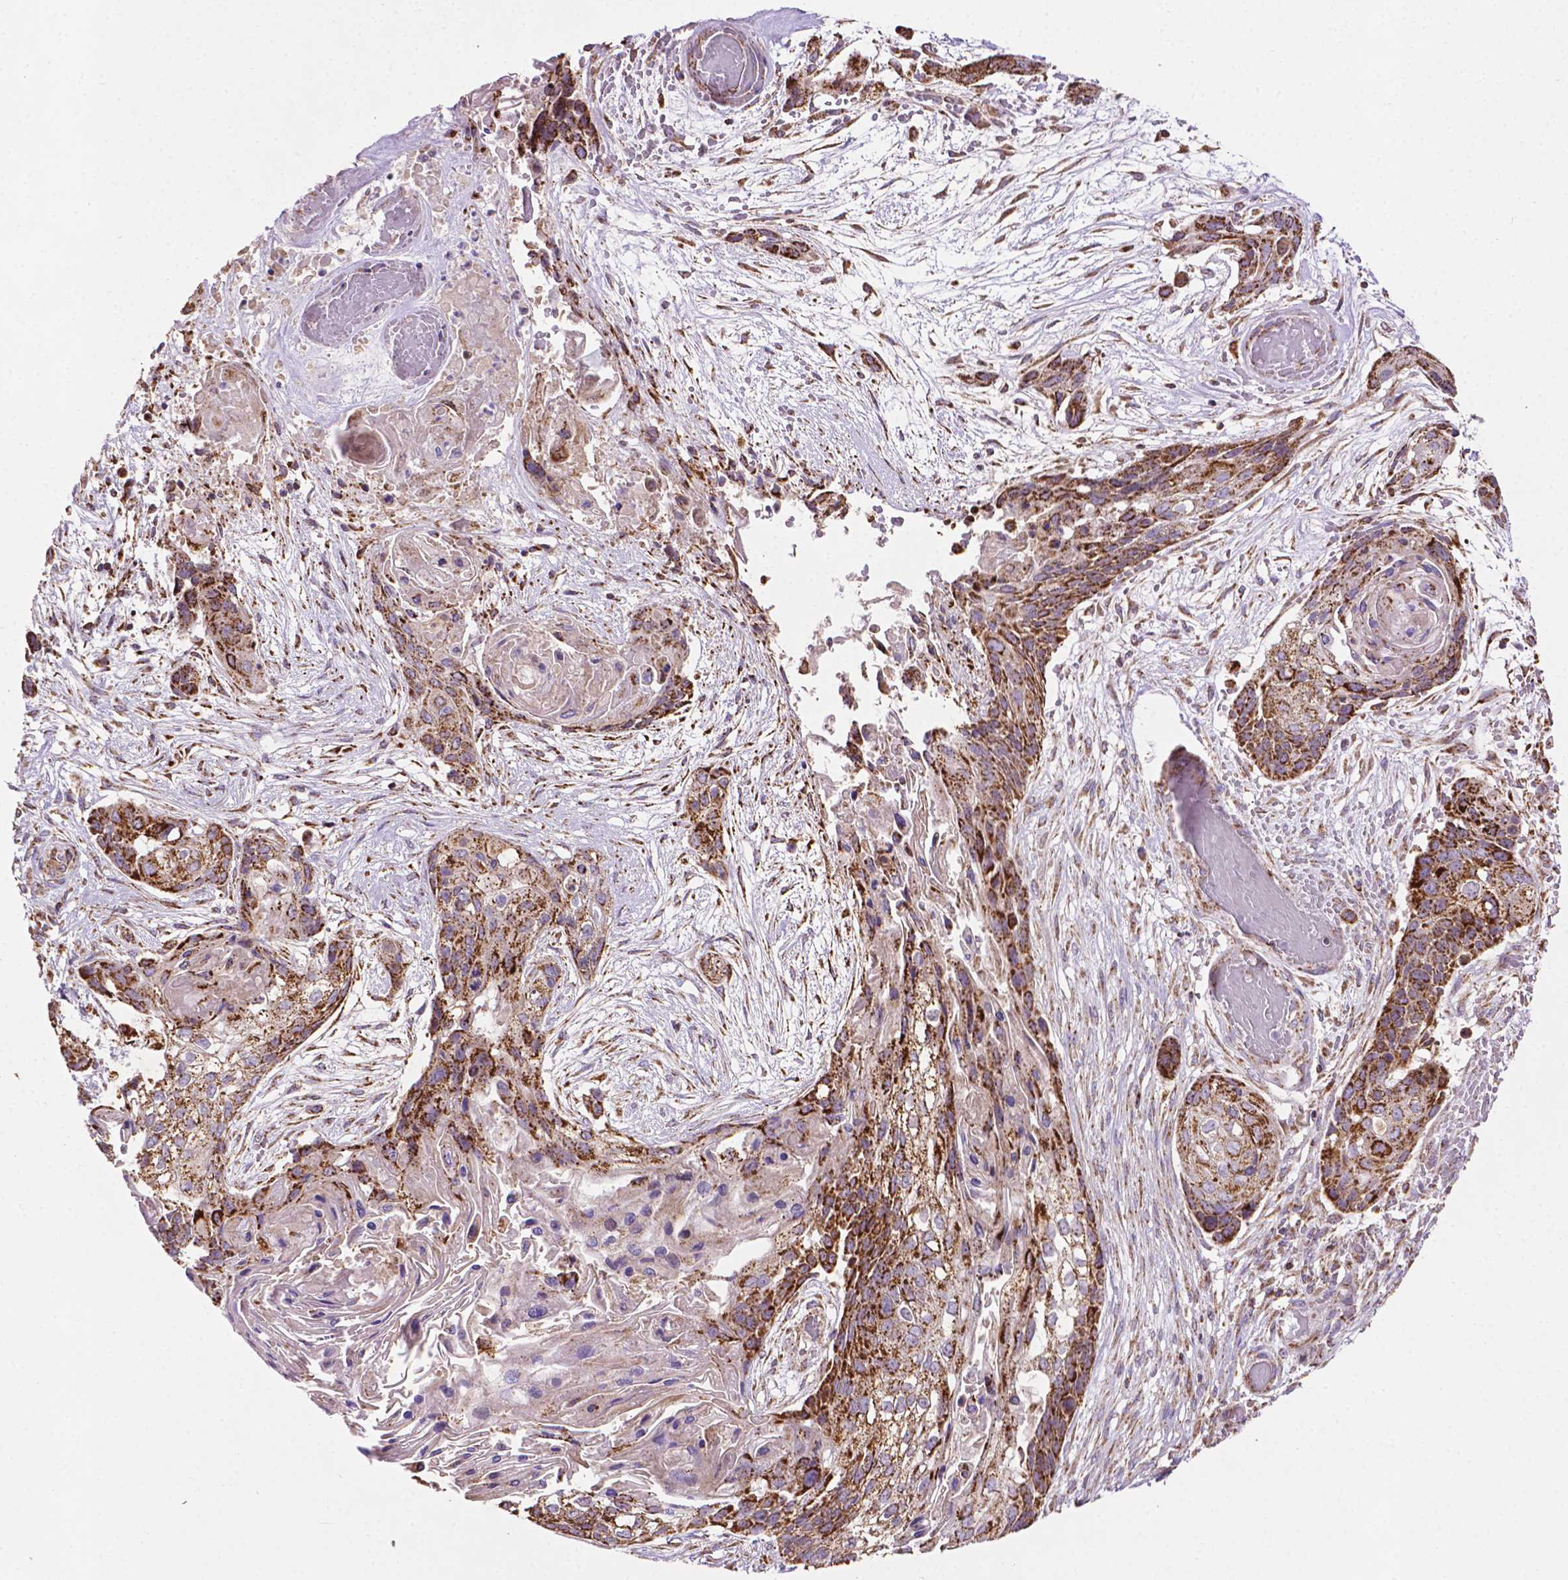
{"staining": {"intensity": "strong", "quantity": ">75%", "location": "cytoplasmic/membranous"}, "tissue": "lung cancer", "cell_type": "Tumor cells", "image_type": "cancer", "snomed": [{"axis": "morphology", "description": "Squamous cell carcinoma, NOS"}, {"axis": "topography", "description": "Lung"}], "caption": "The histopathology image displays immunohistochemical staining of lung squamous cell carcinoma. There is strong cytoplasmic/membranous positivity is appreciated in about >75% of tumor cells. Immunohistochemistry (ihc) stains the protein in brown and the nuclei are stained blue.", "gene": "ILVBL", "patient": {"sex": "male", "age": 69}}